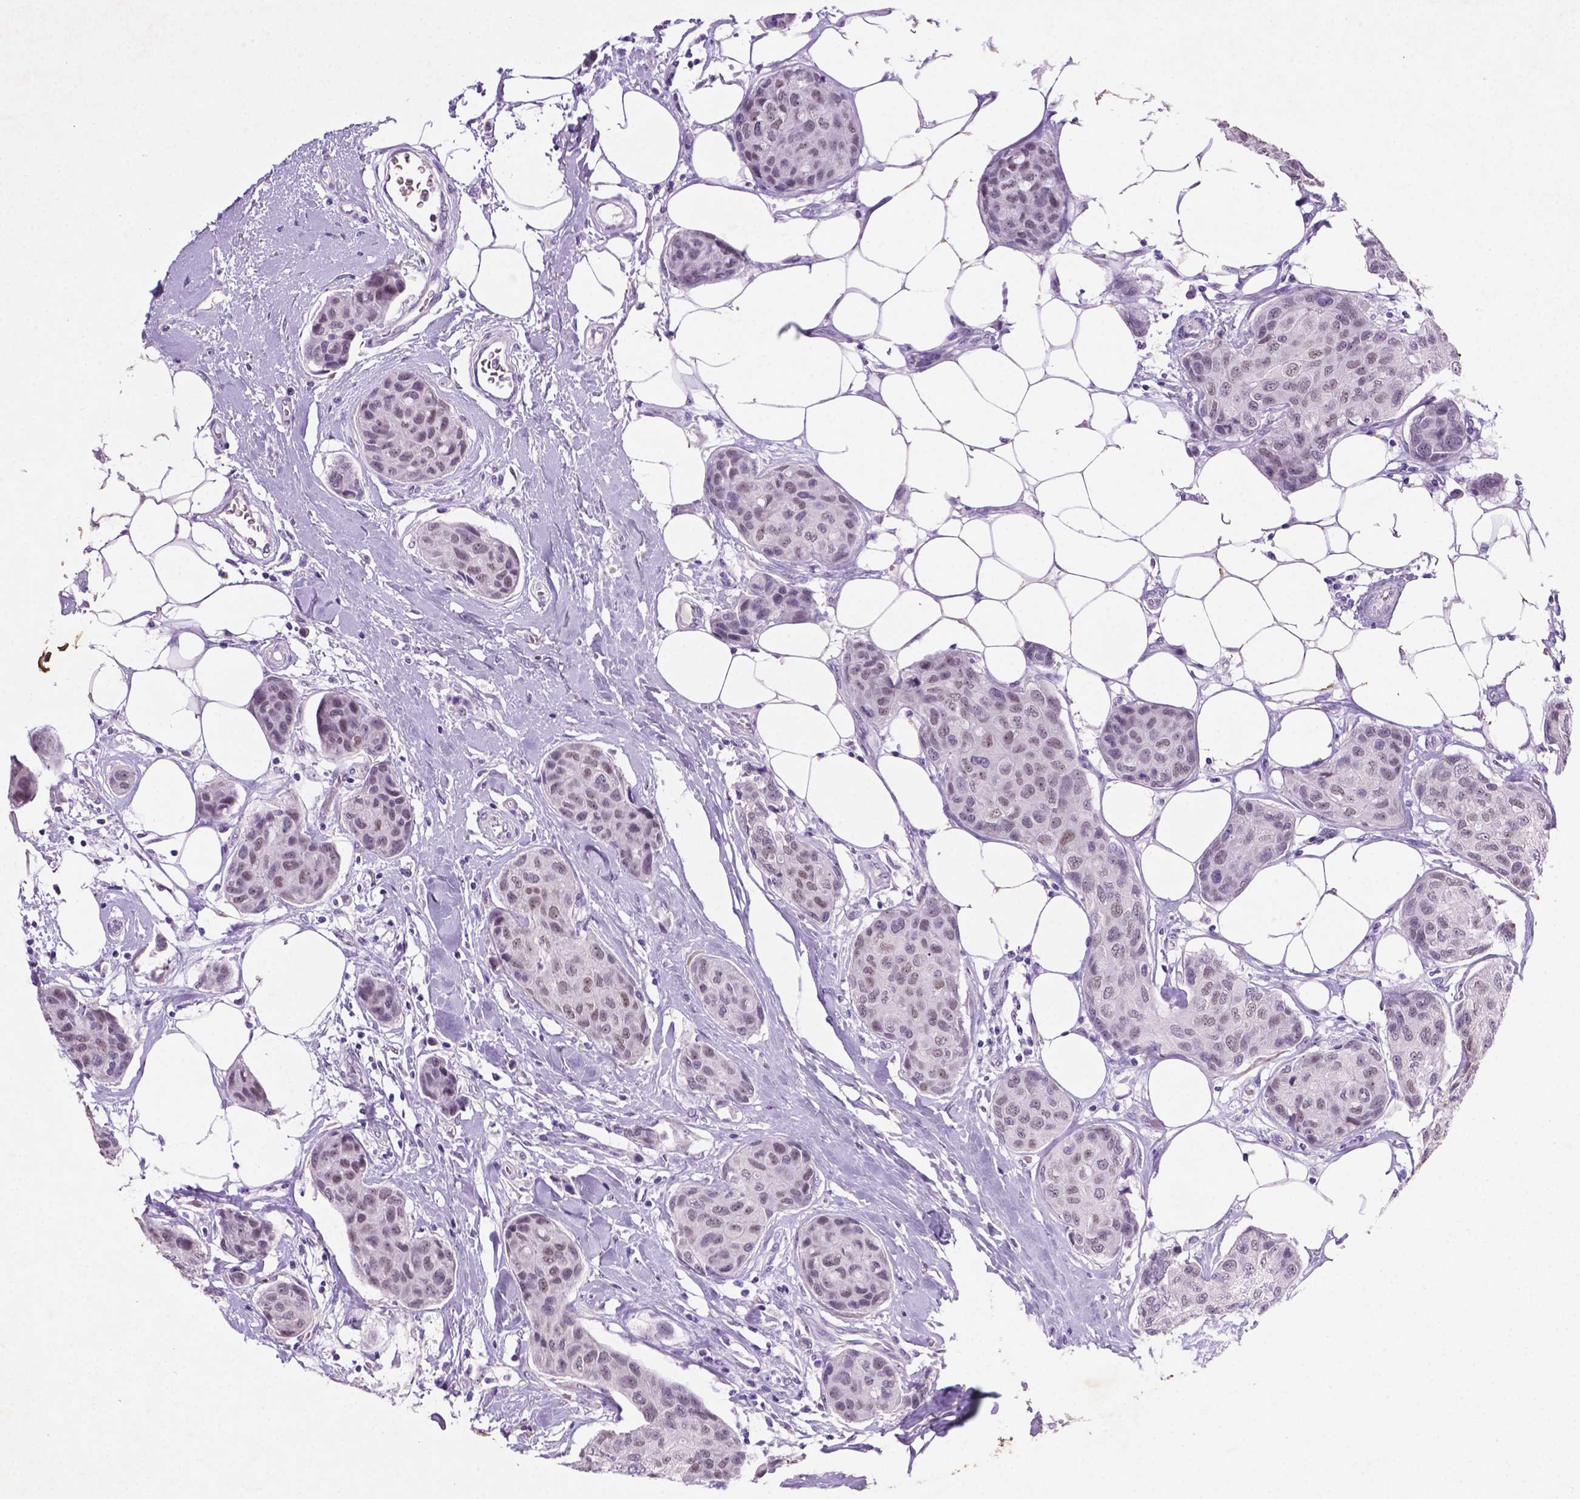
{"staining": {"intensity": "weak", "quantity": "25%-75%", "location": "nuclear"}, "tissue": "breast cancer", "cell_type": "Tumor cells", "image_type": "cancer", "snomed": [{"axis": "morphology", "description": "Duct carcinoma"}, {"axis": "topography", "description": "Breast"}], "caption": "Brown immunohistochemical staining in human breast cancer demonstrates weak nuclear positivity in about 25%-75% of tumor cells. (Stains: DAB in brown, nuclei in blue, Microscopy: brightfield microscopy at high magnification).", "gene": "C18orf21", "patient": {"sex": "female", "age": 80}}